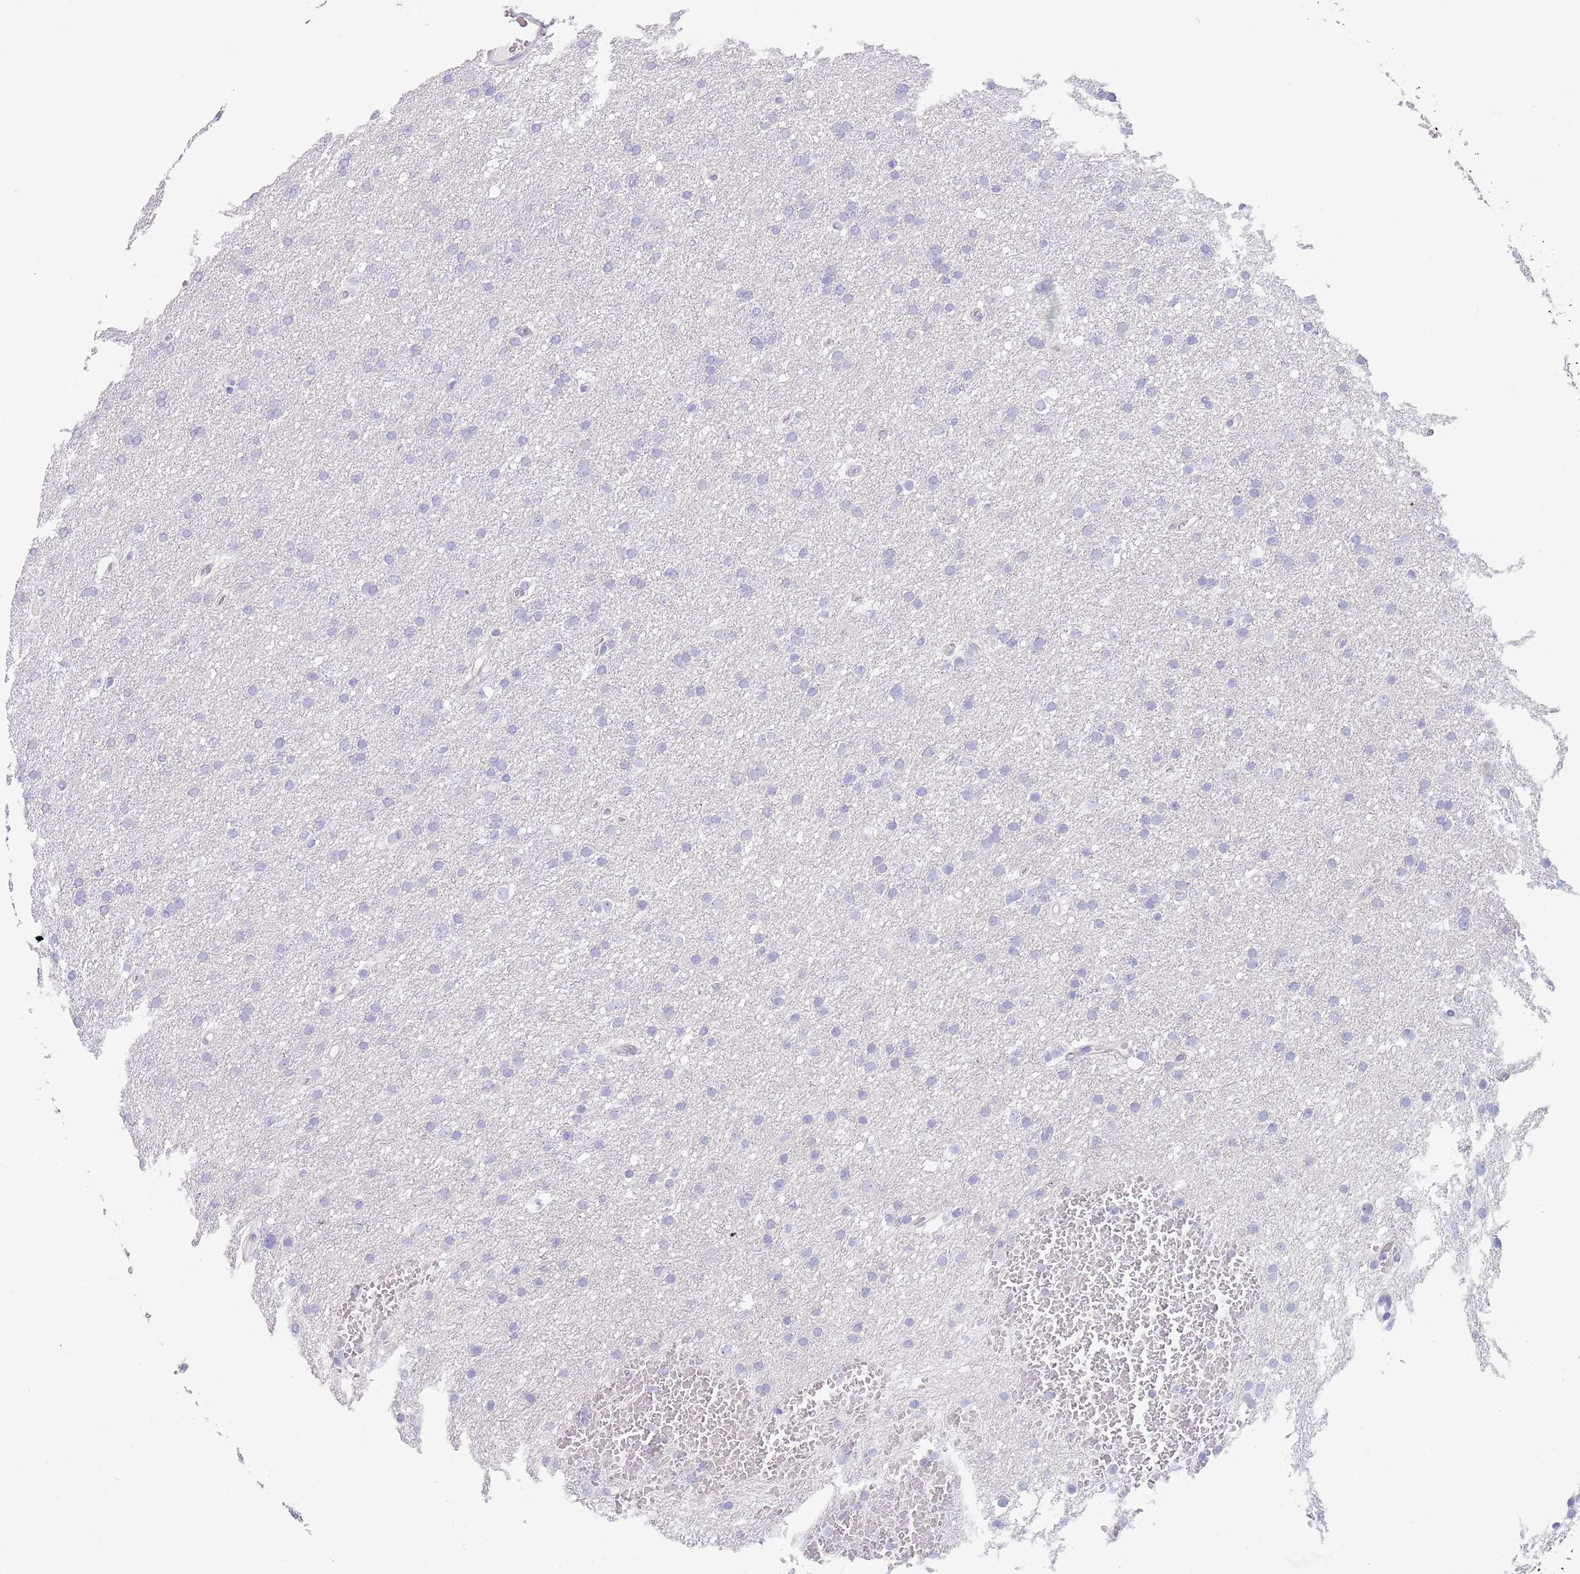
{"staining": {"intensity": "negative", "quantity": "none", "location": "none"}, "tissue": "glioma", "cell_type": "Tumor cells", "image_type": "cancer", "snomed": [{"axis": "morphology", "description": "Glioma, malignant, High grade"}, {"axis": "topography", "description": "Cerebral cortex"}], "caption": "Tumor cells are negative for protein expression in human glioma. The staining was performed using DAB to visualize the protein expression in brown, while the nuclei were stained in blue with hematoxylin (Magnification: 20x).", "gene": "CPXM2", "patient": {"sex": "female", "age": 36}}